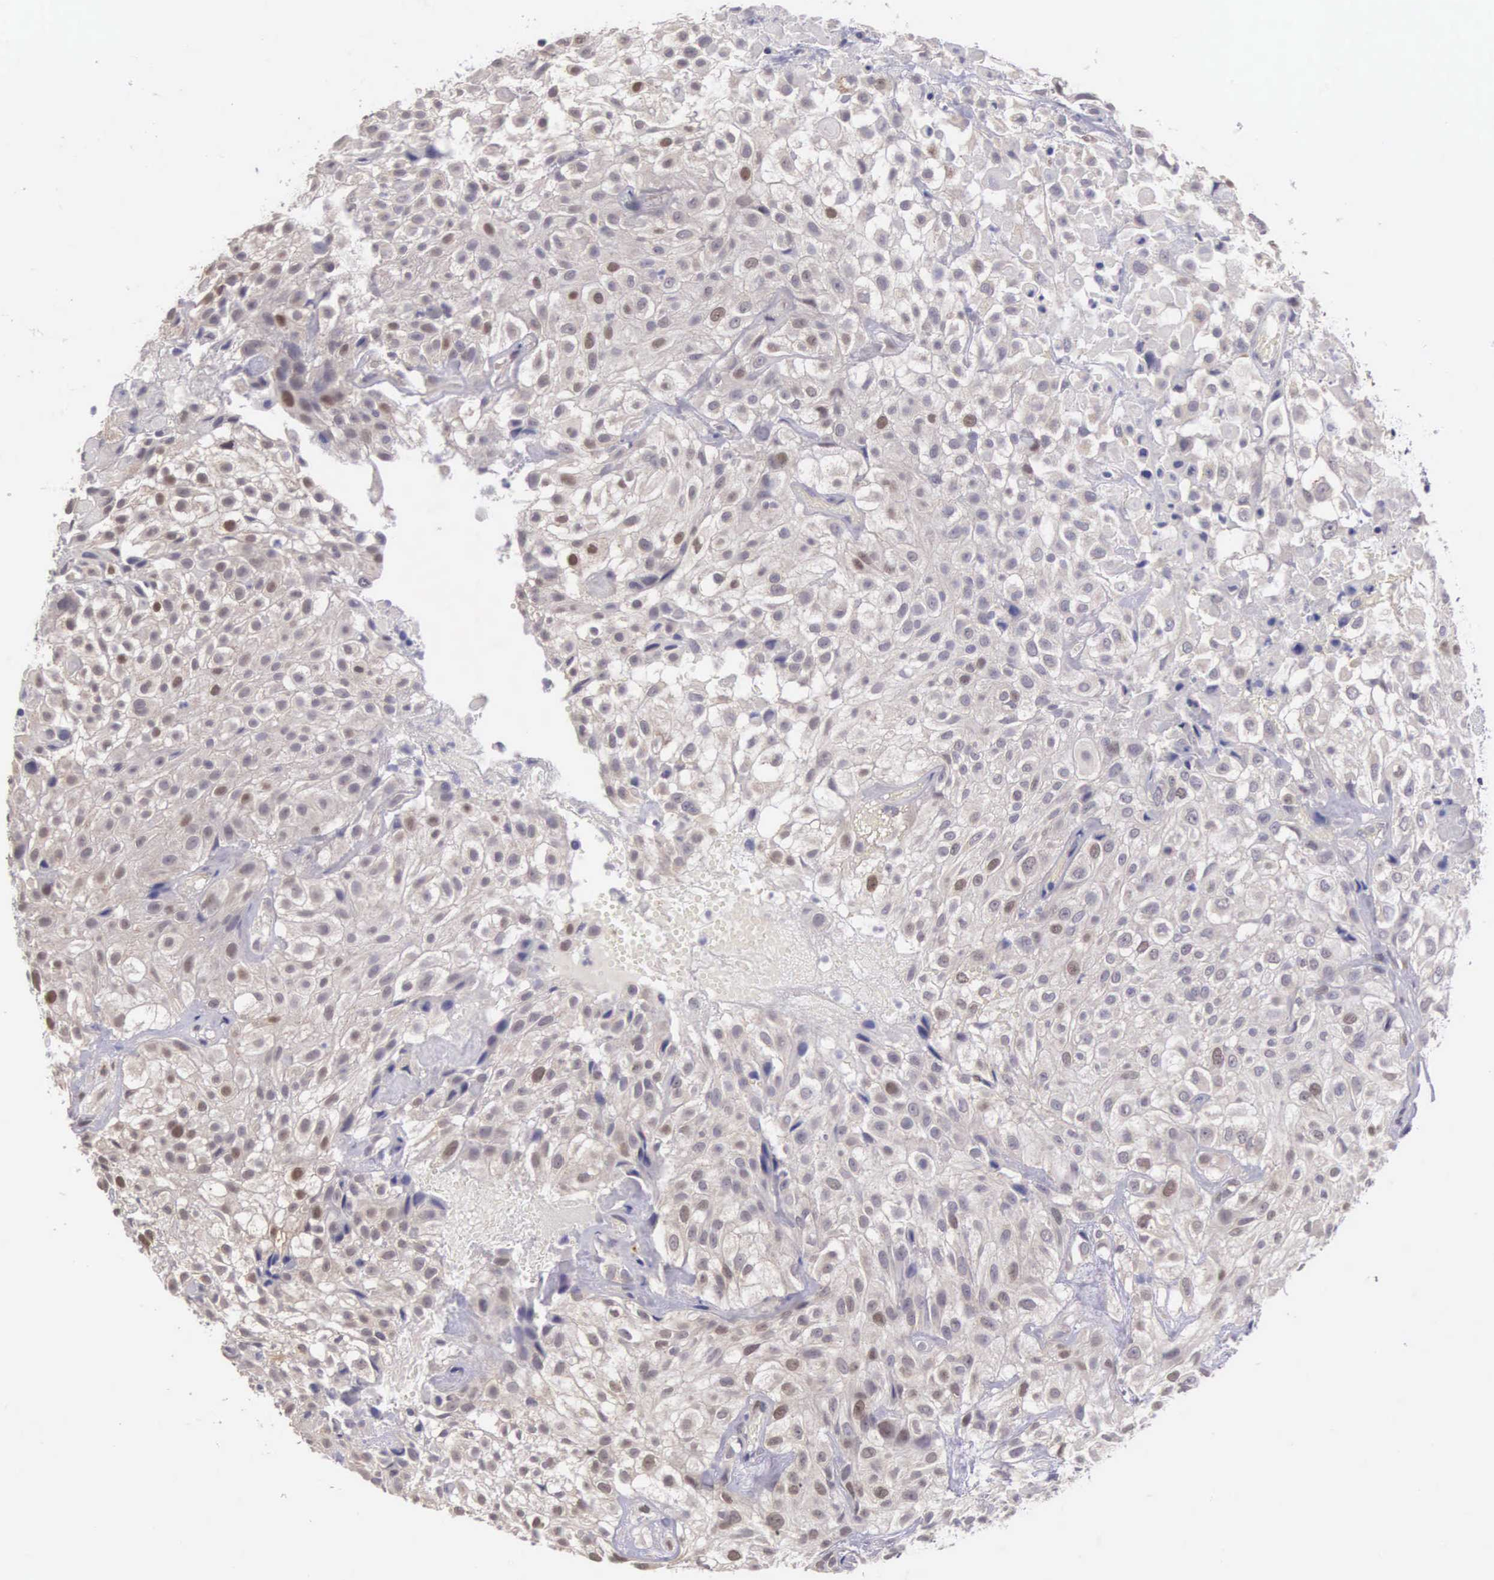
{"staining": {"intensity": "moderate", "quantity": "25%-75%", "location": "cytoplasmic/membranous,nuclear"}, "tissue": "urothelial cancer", "cell_type": "Tumor cells", "image_type": "cancer", "snomed": [{"axis": "morphology", "description": "Urothelial carcinoma, High grade"}, {"axis": "topography", "description": "Urinary bladder"}], "caption": "Urothelial carcinoma (high-grade) was stained to show a protein in brown. There is medium levels of moderate cytoplasmic/membranous and nuclear staining in approximately 25%-75% of tumor cells.", "gene": "CDC45", "patient": {"sex": "male", "age": 56}}